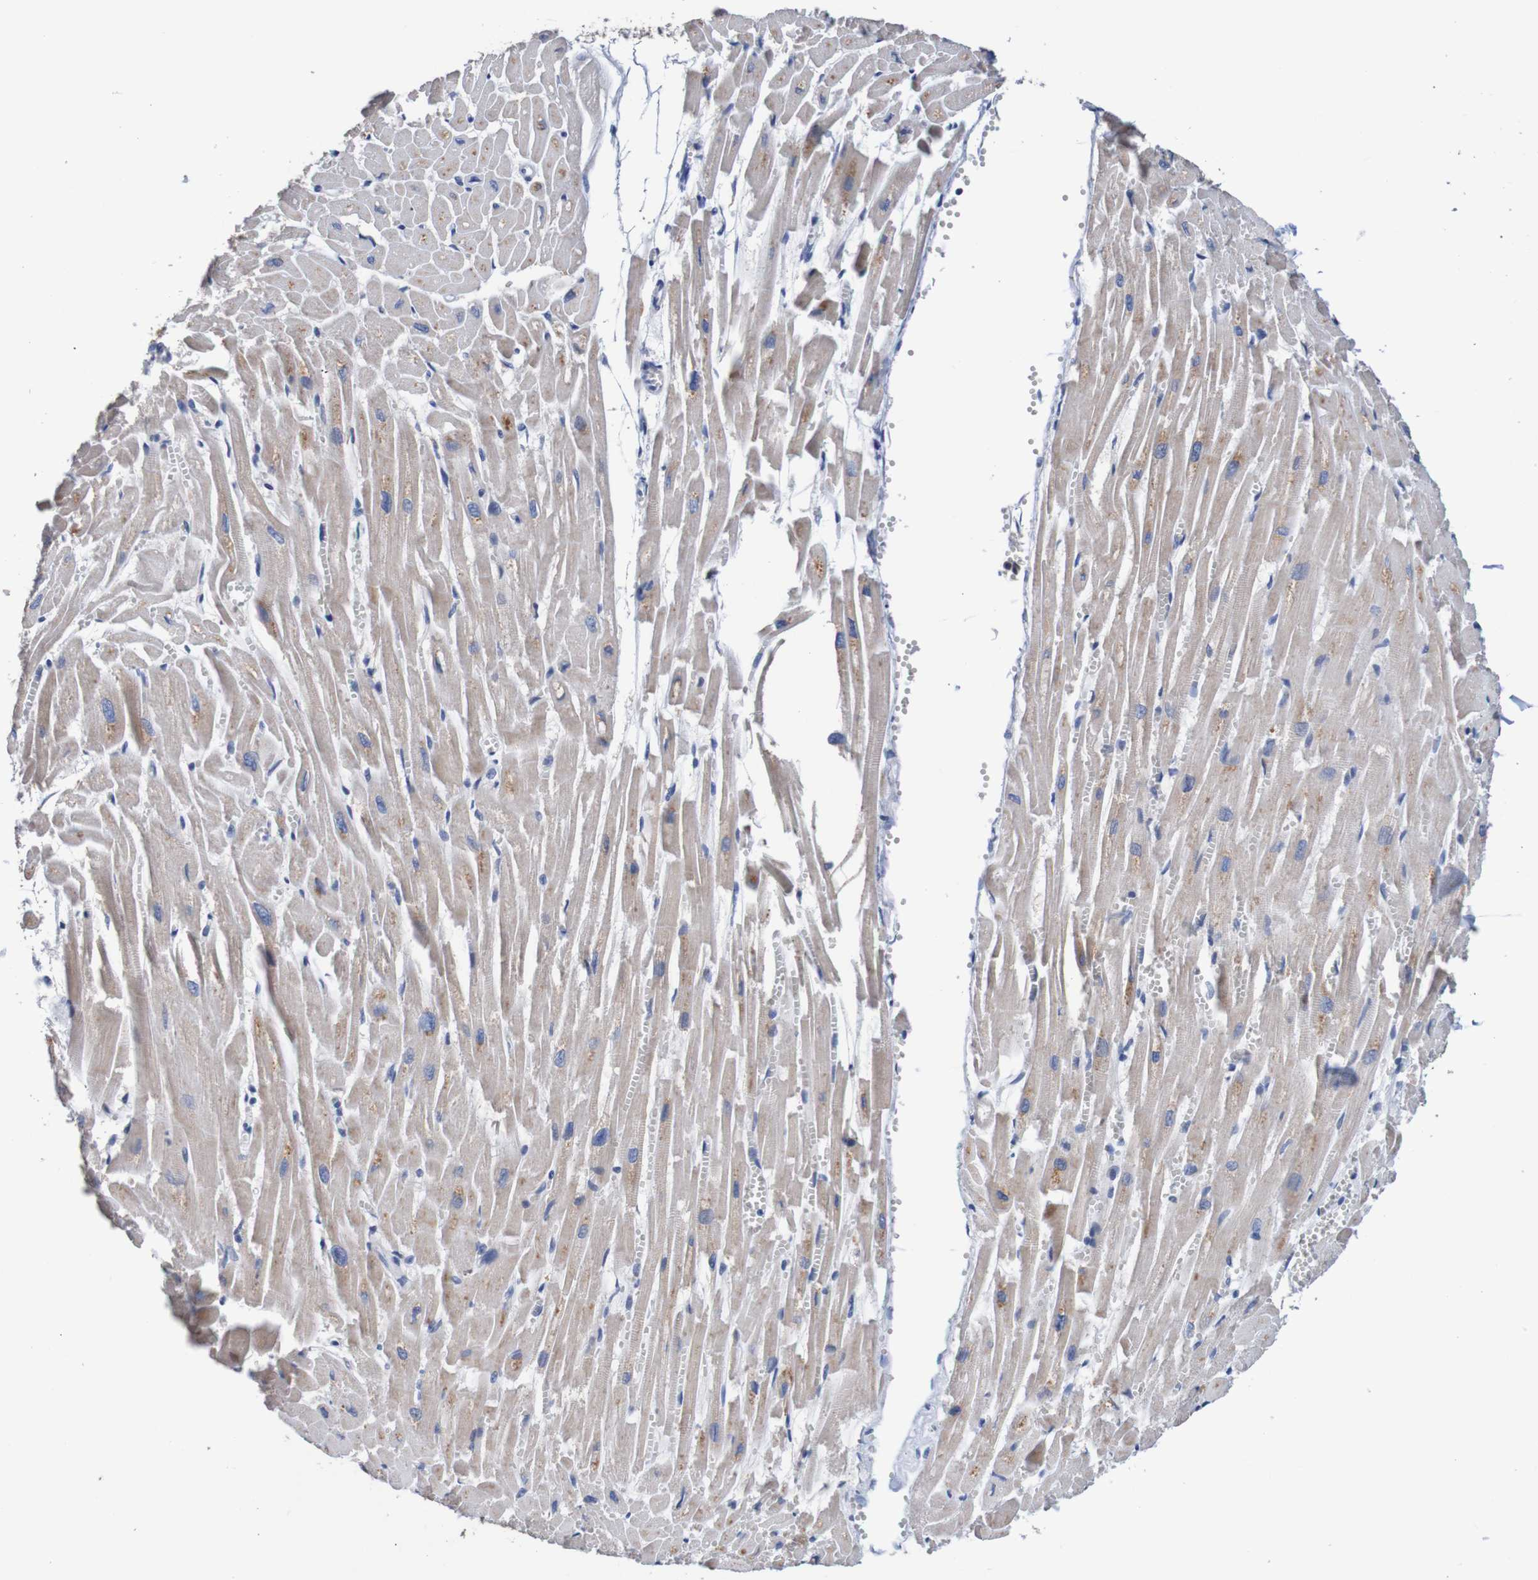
{"staining": {"intensity": "weak", "quantity": ">75%", "location": "cytoplasmic/membranous"}, "tissue": "heart muscle", "cell_type": "Cardiomyocytes", "image_type": "normal", "snomed": [{"axis": "morphology", "description": "Normal tissue, NOS"}, {"axis": "topography", "description": "Heart"}], "caption": "Immunohistochemical staining of normal human heart muscle exhibits >75% levels of weak cytoplasmic/membranous protein staining in approximately >75% of cardiomyocytes.", "gene": "FIBP", "patient": {"sex": "female", "age": 19}}